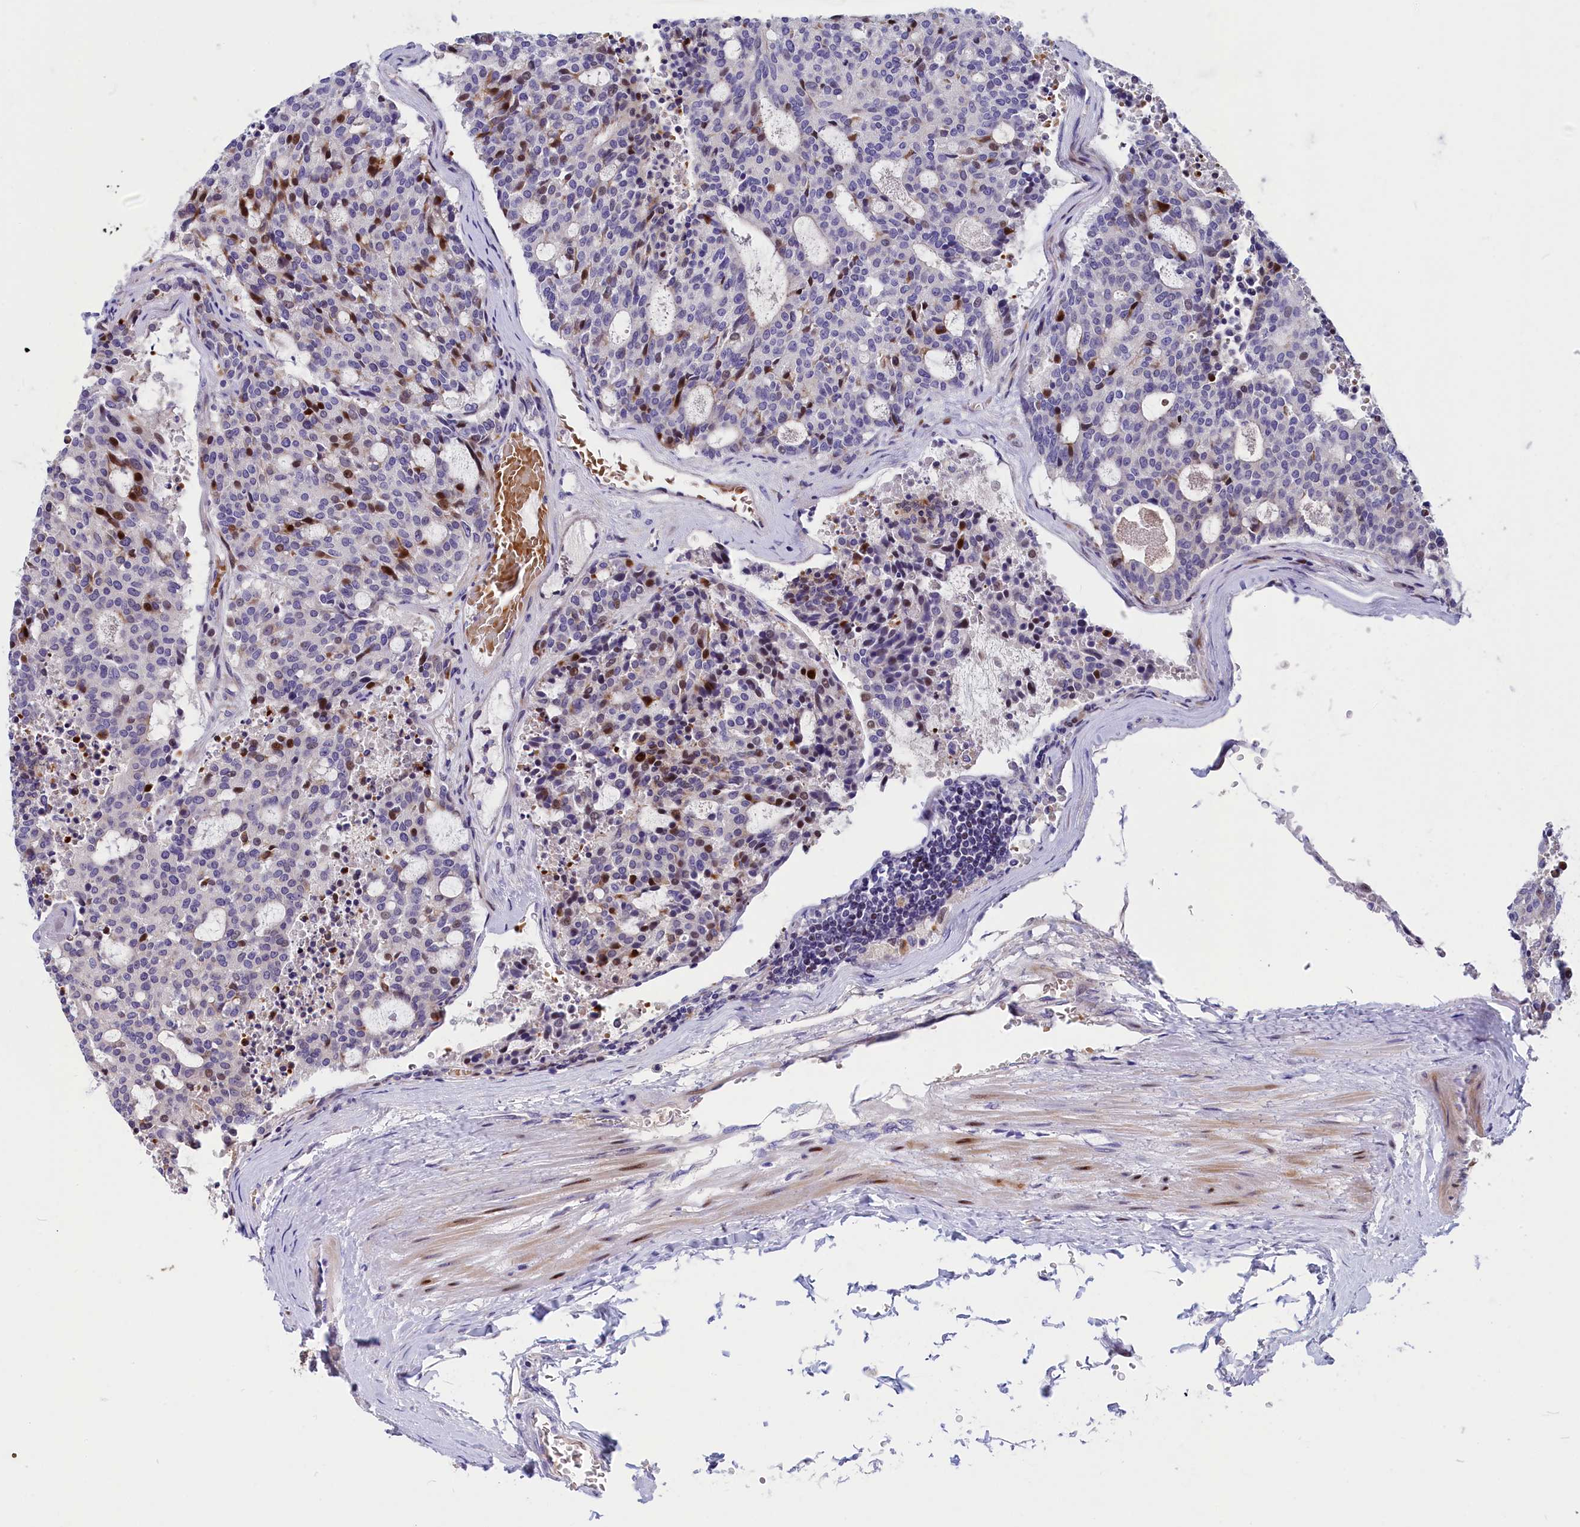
{"staining": {"intensity": "strong", "quantity": "<25%", "location": "cytoplasmic/membranous,nuclear"}, "tissue": "carcinoid", "cell_type": "Tumor cells", "image_type": "cancer", "snomed": [{"axis": "morphology", "description": "Carcinoid, malignant, NOS"}, {"axis": "topography", "description": "Pancreas"}], "caption": "The immunohistochemical stain shows strong cytoplasmic/membranous and nuclear expression in tumor cells of carcinoid tissue.", "gene": "NKPD1", "patient": {"sex": "female", "age": 54}}